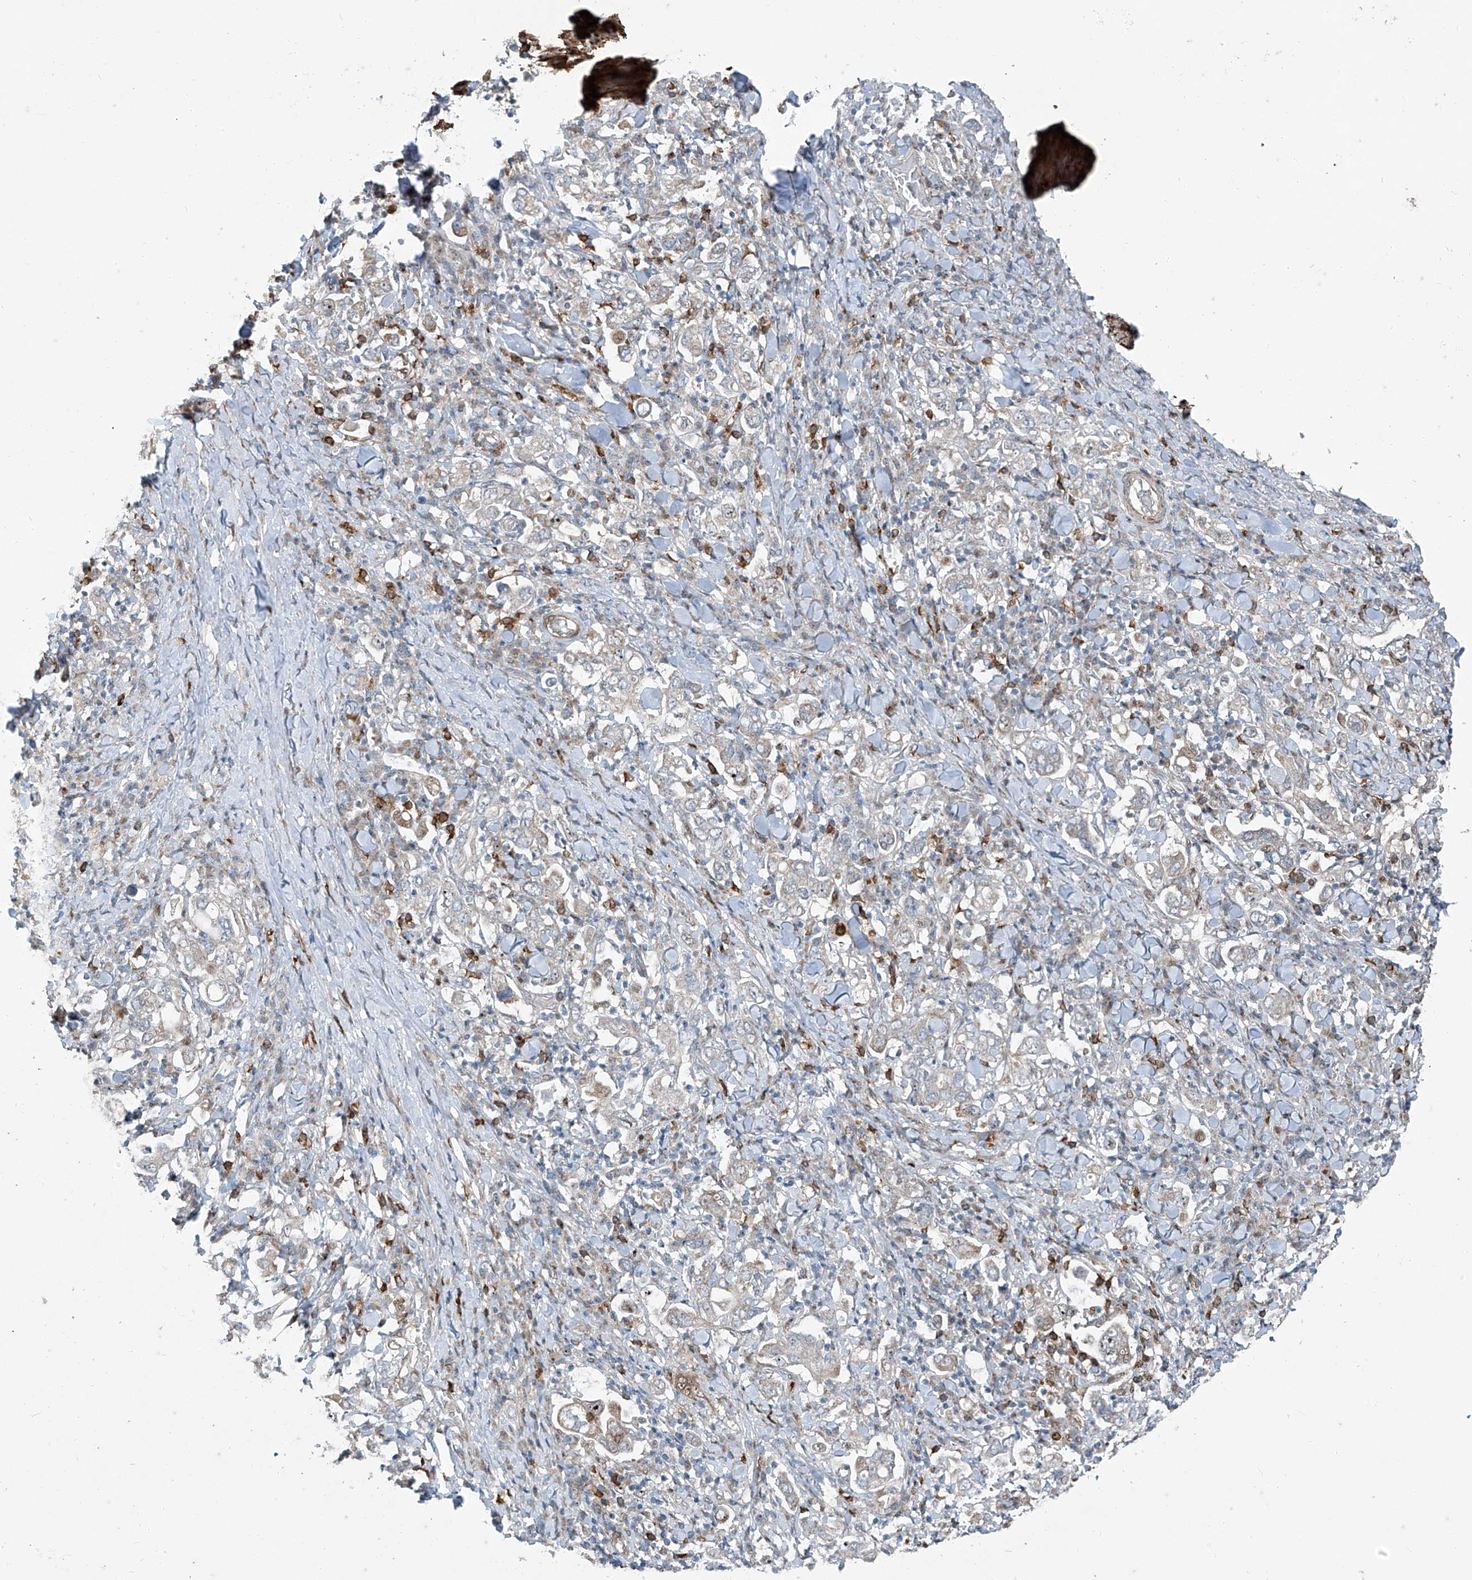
{"staining": {"intensity": "moderate", "quantity": "<25%", "location": "nuclear"}, "tissue": "stomach cancer", "cell_type": "Tumor cells", "image_type": "cancer", "snomed": [{"axis": "morphology", "description": "Adenocarcinoma, NOS"}, {"axis": "topography", "description": "Stomach, upper"}], "caption": "Stomach cancer tissue shows moderate nuclear staining in about <25% of tumor cells, visualized by immunohistochemistry.", "gene": "PPCS", "patient": {"sex": "male", "age": 62}}